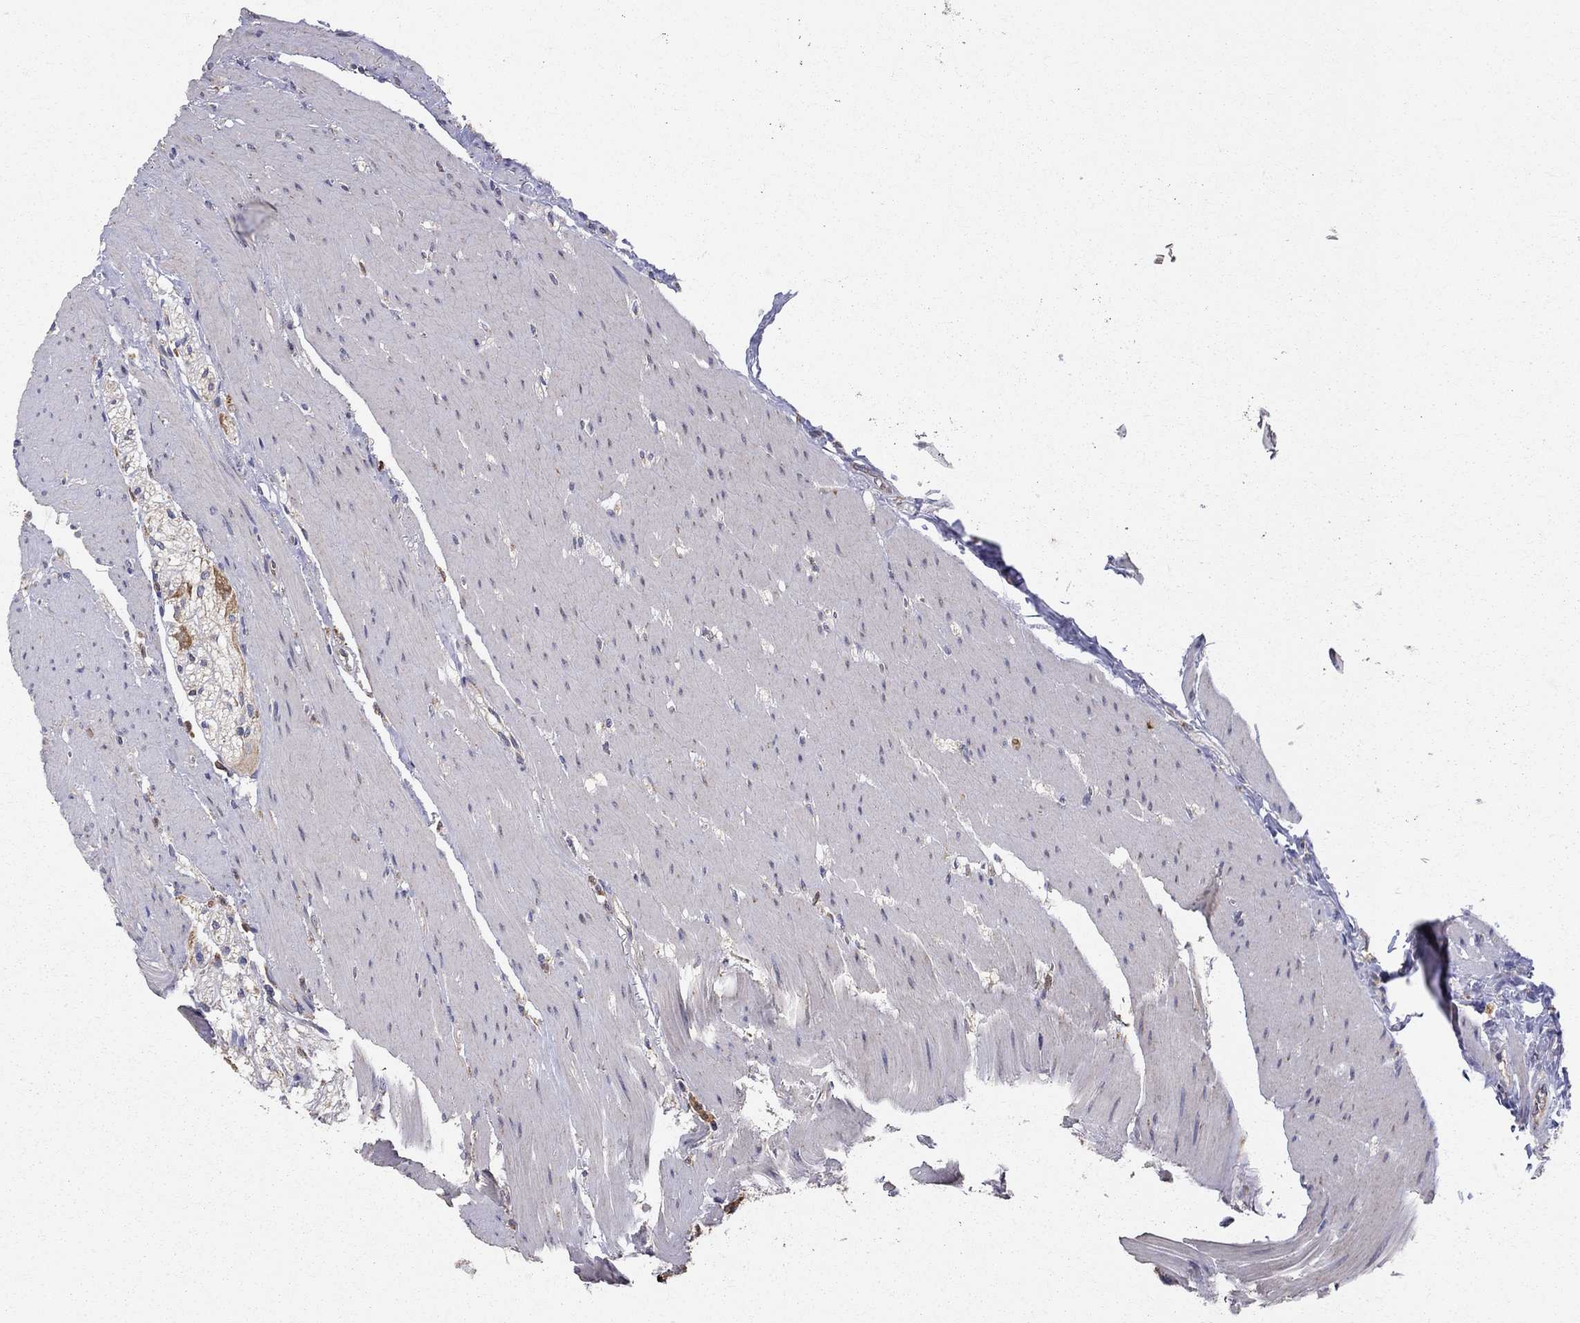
{"staining": {"intensity": "negative", "quantity": "none", "location": "none"}, "tissue": "colon", "cell_type": "Endothelial cells", "image_type": "normal", "snomed": [{"axis": "morphology", "description": "Normal tissue, NOS"}, {"axis": "topography", "description": "Colon"}], "caption": "The micrograph demonstrates no significant expression in endothelial cells of colon.", "gene": "PRDX4", "patient": {"sex": "female", "age": 65}}